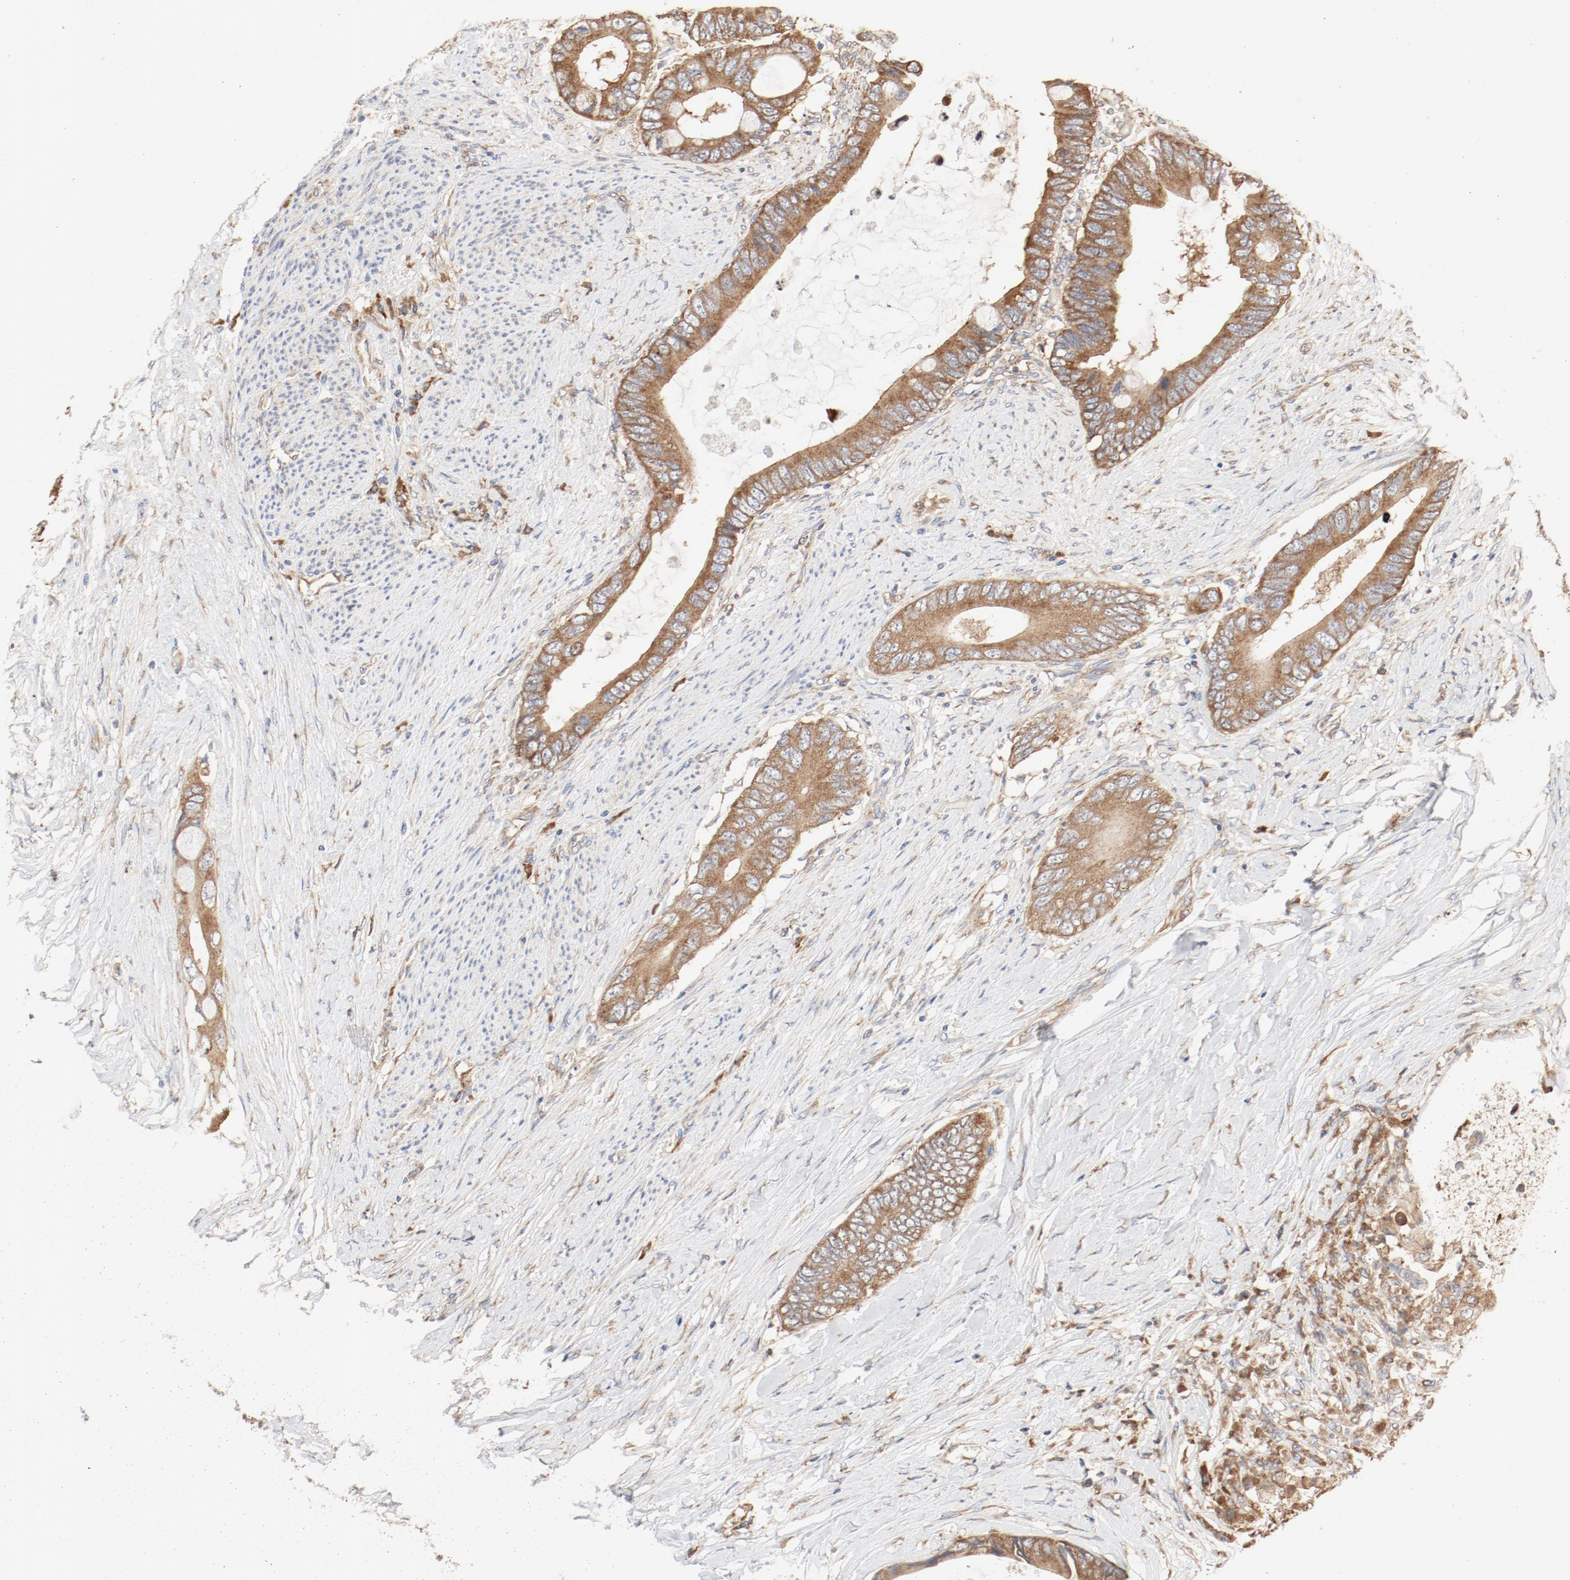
{"staining": {"intensity": "moderate", "quantity": ">75%", "location": "cytoplasmic/membranous"}, "tissue": "colorectal cancer", "cell_type": "Tumor cells", "image_type": "cancer", "snomed": [{"axis": "morphology", "description": "Normal tissue, NOS"}, {"axis": "morphology", "description": "Adenocarcinoma, NOS"}, {"axis": "topography", "description": "Rectum"}, {"axis": "topography", "description": "Peripheral nerve tissue"}], "caption": "About >75% of tumor cells in colorectal cancer display moderate cytoplasmic/membranous protein staining as visualized by brown immunohistochemical staining.", "gene": "RPS6", "patient": {"sex": "female", "age": 77}}